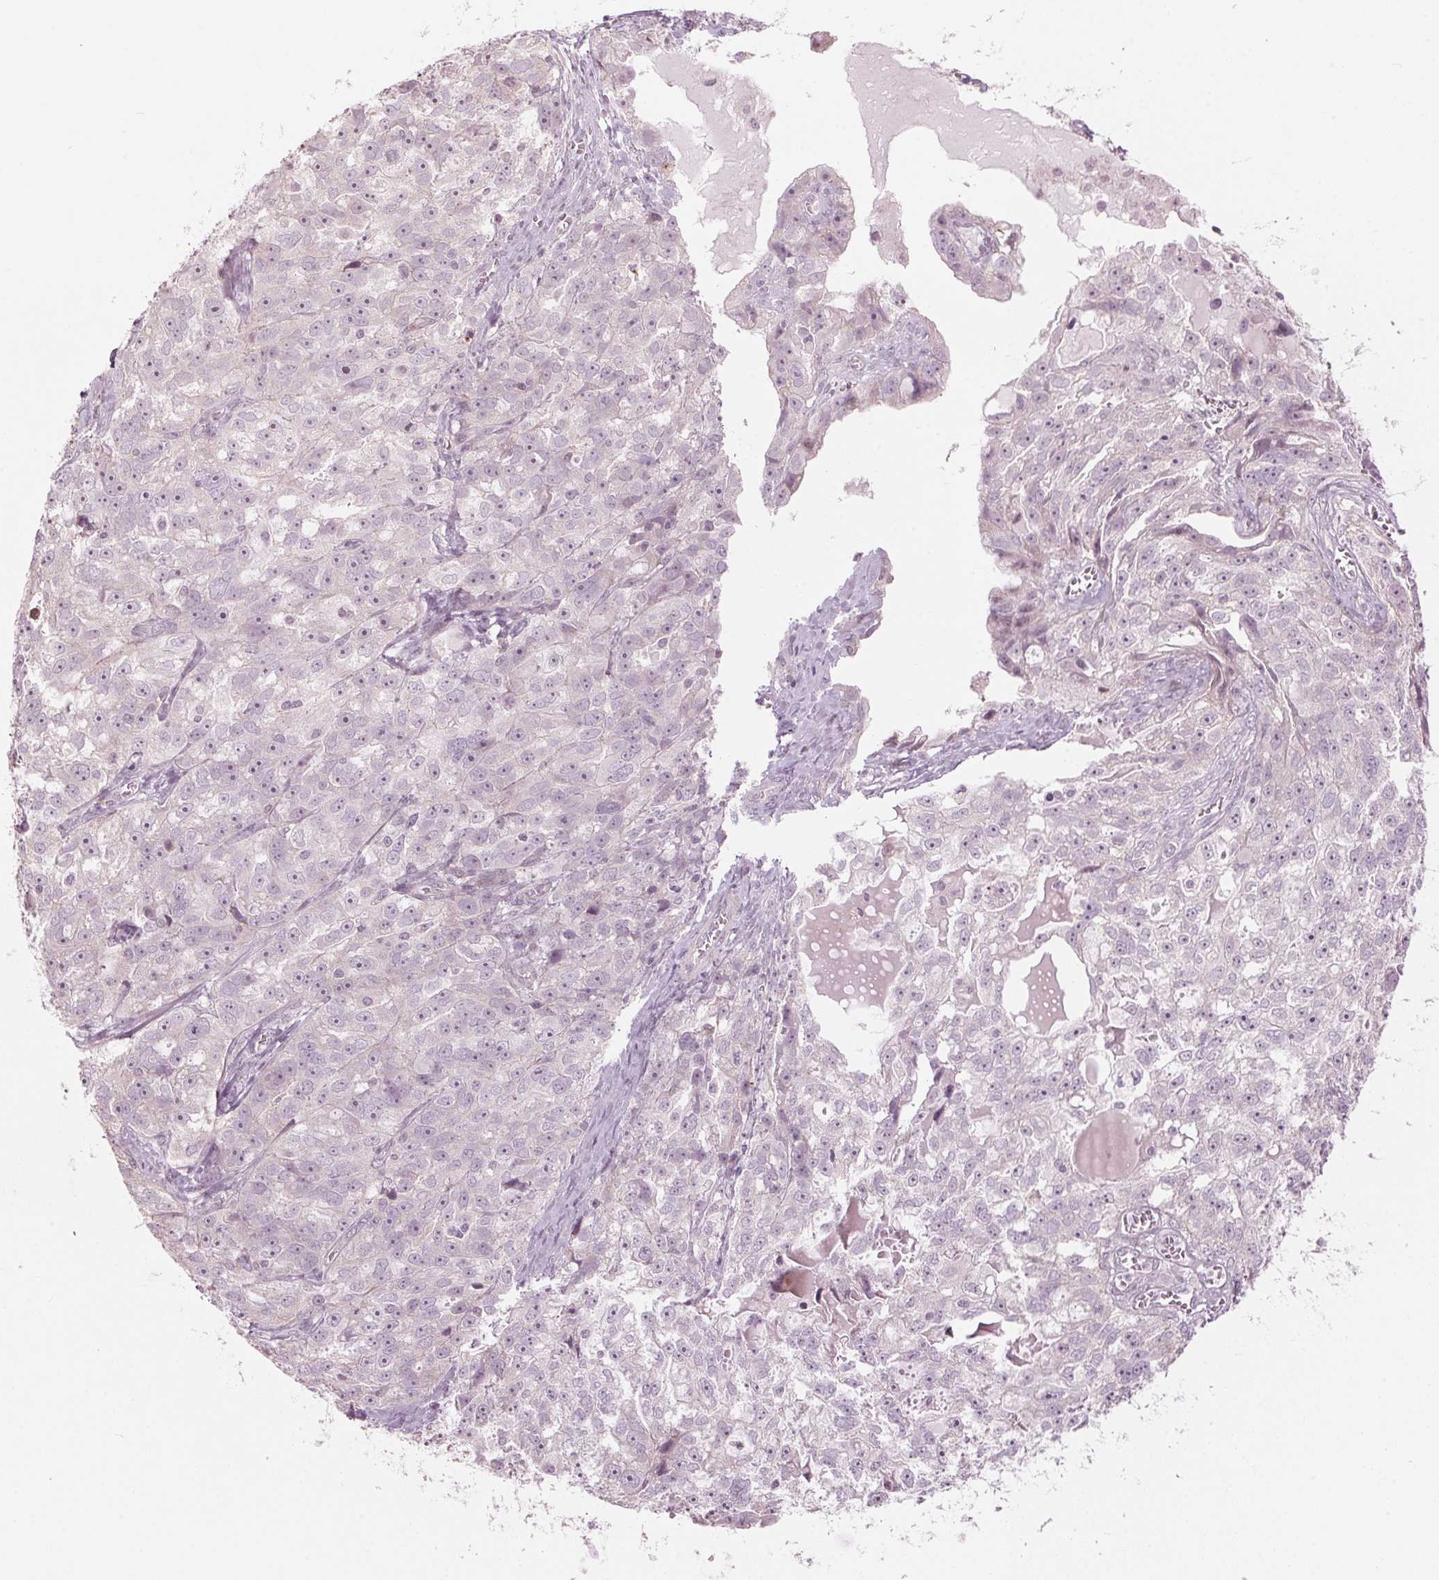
{"staining": {"intensity": "negative", "quantity": "none", "location": "none"}, "tissue": "ovarian cancer", "cell_type": "Tumor cells", "image_type": "cancer", "snomed": [{"axis": "morphology", "description": "Cystadenocarcinoma, serous, NOS"}, {"axis": "topography", "description": "Ovary"}], "caption": "IHC of ovarian serous cystadenocarcinoma exhibits no positivity in tumor cells.", "gene": "TMED6", "patient": {"sex": "female", "age": 51}}